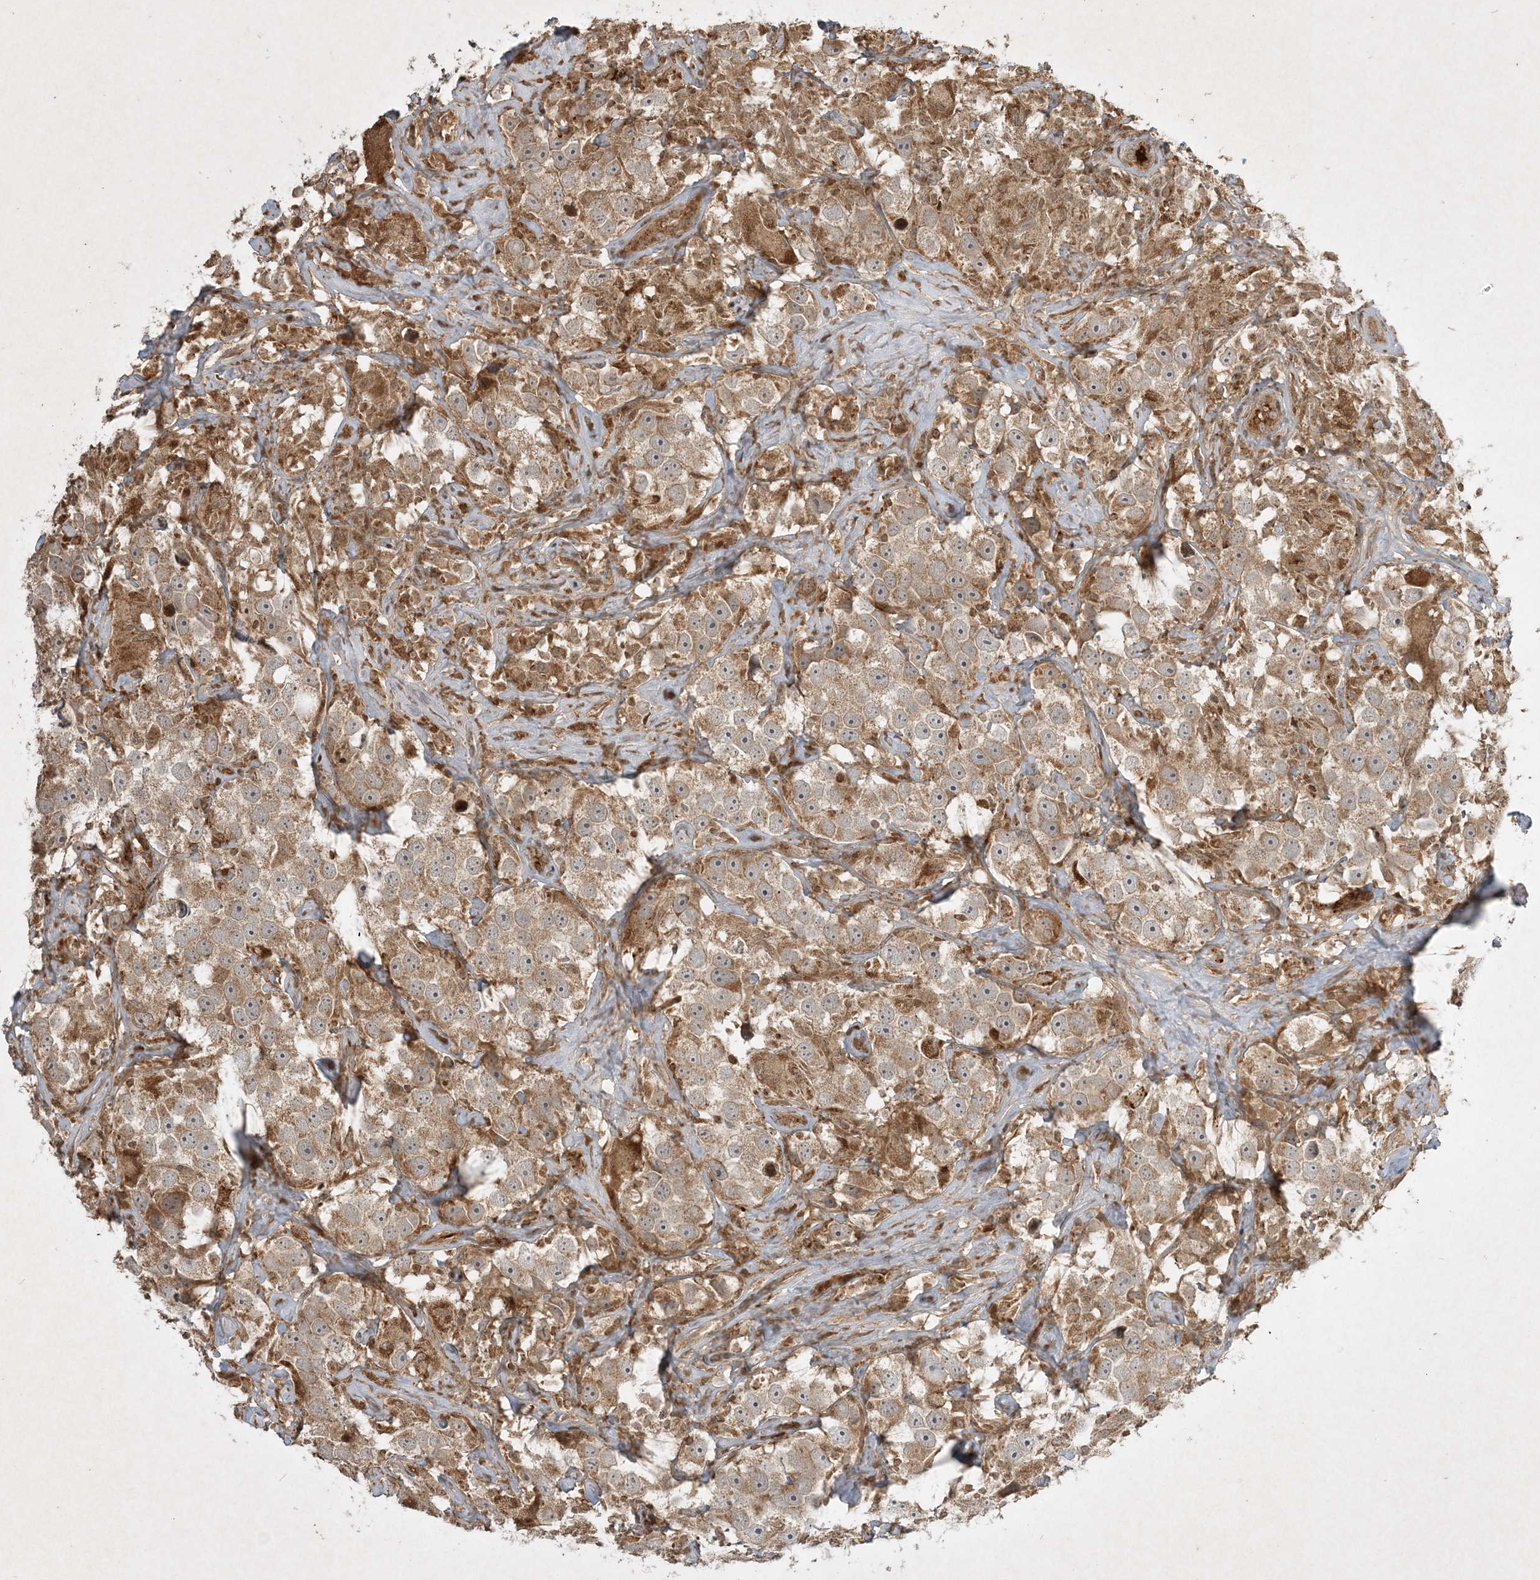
{"staining": {"intensity": "weak", "quantity": ">75%", "location": "cytoplasmic/membranous"}, "tissue": "testis cancer", "cell_type": "Tumor cells", "image_type": "cancer", "snomed": [{"axis": "morphology", "description": "Seminoma, NOS"}, {"axis": "topography", "description": "Testis"}], "caption": "The image shows staining of seminoma (testis), revealing weak cytoplasmic/membranous protein positivity (brown color) within tumor cells.", "gene": "PLTP", "patient": {"sex": "male", "age": 49}}